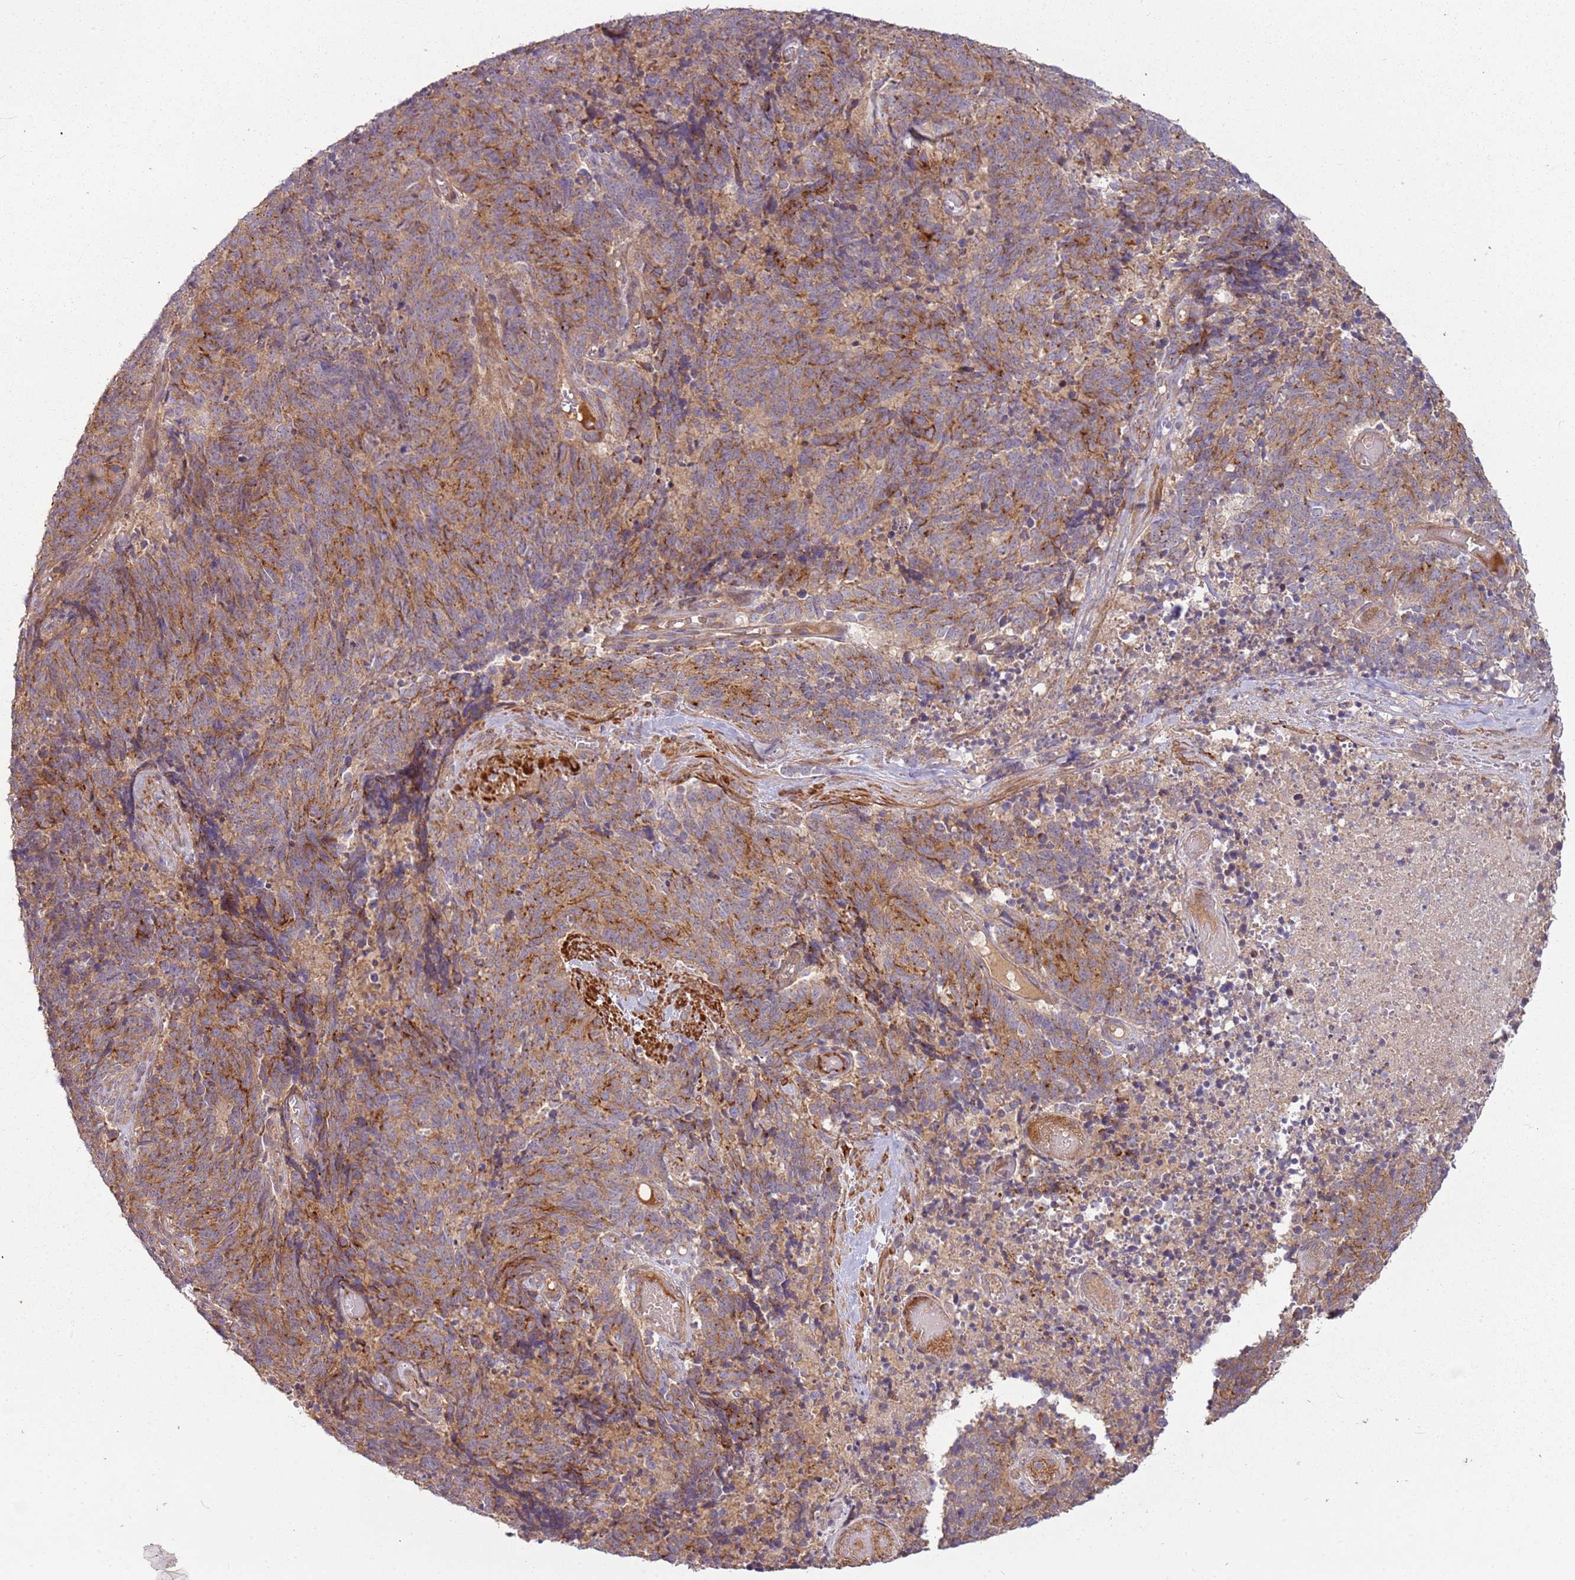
{"staining": {"intensity": "moderate", "quantity": ">75%", "location": "cytoplasmic/membranous"}, "tissue": "cervical cancer", "cell_type": "Tumor cells", "image_type": "cancer", "snomed": [{"axis": "morphology", "description": "Squamous cell carcinoma, NOS"}, {"axis": "topography", "description": "Cervix"}], "caption": "High-power microscopy captured an immunohistochemistry (IHC) histopathology image of cervical cancer, revealing moderate cytoplasmic/membranous positivity in about >75% of tumor cells. Using DAB (3,3'-diaminobenzidine) (brown) and hematoxylin (blue) stains, captured at high magnification using brightfield microscopy.", "gene": "RNF128", "patient": {"sex": "female", "age": 29}}